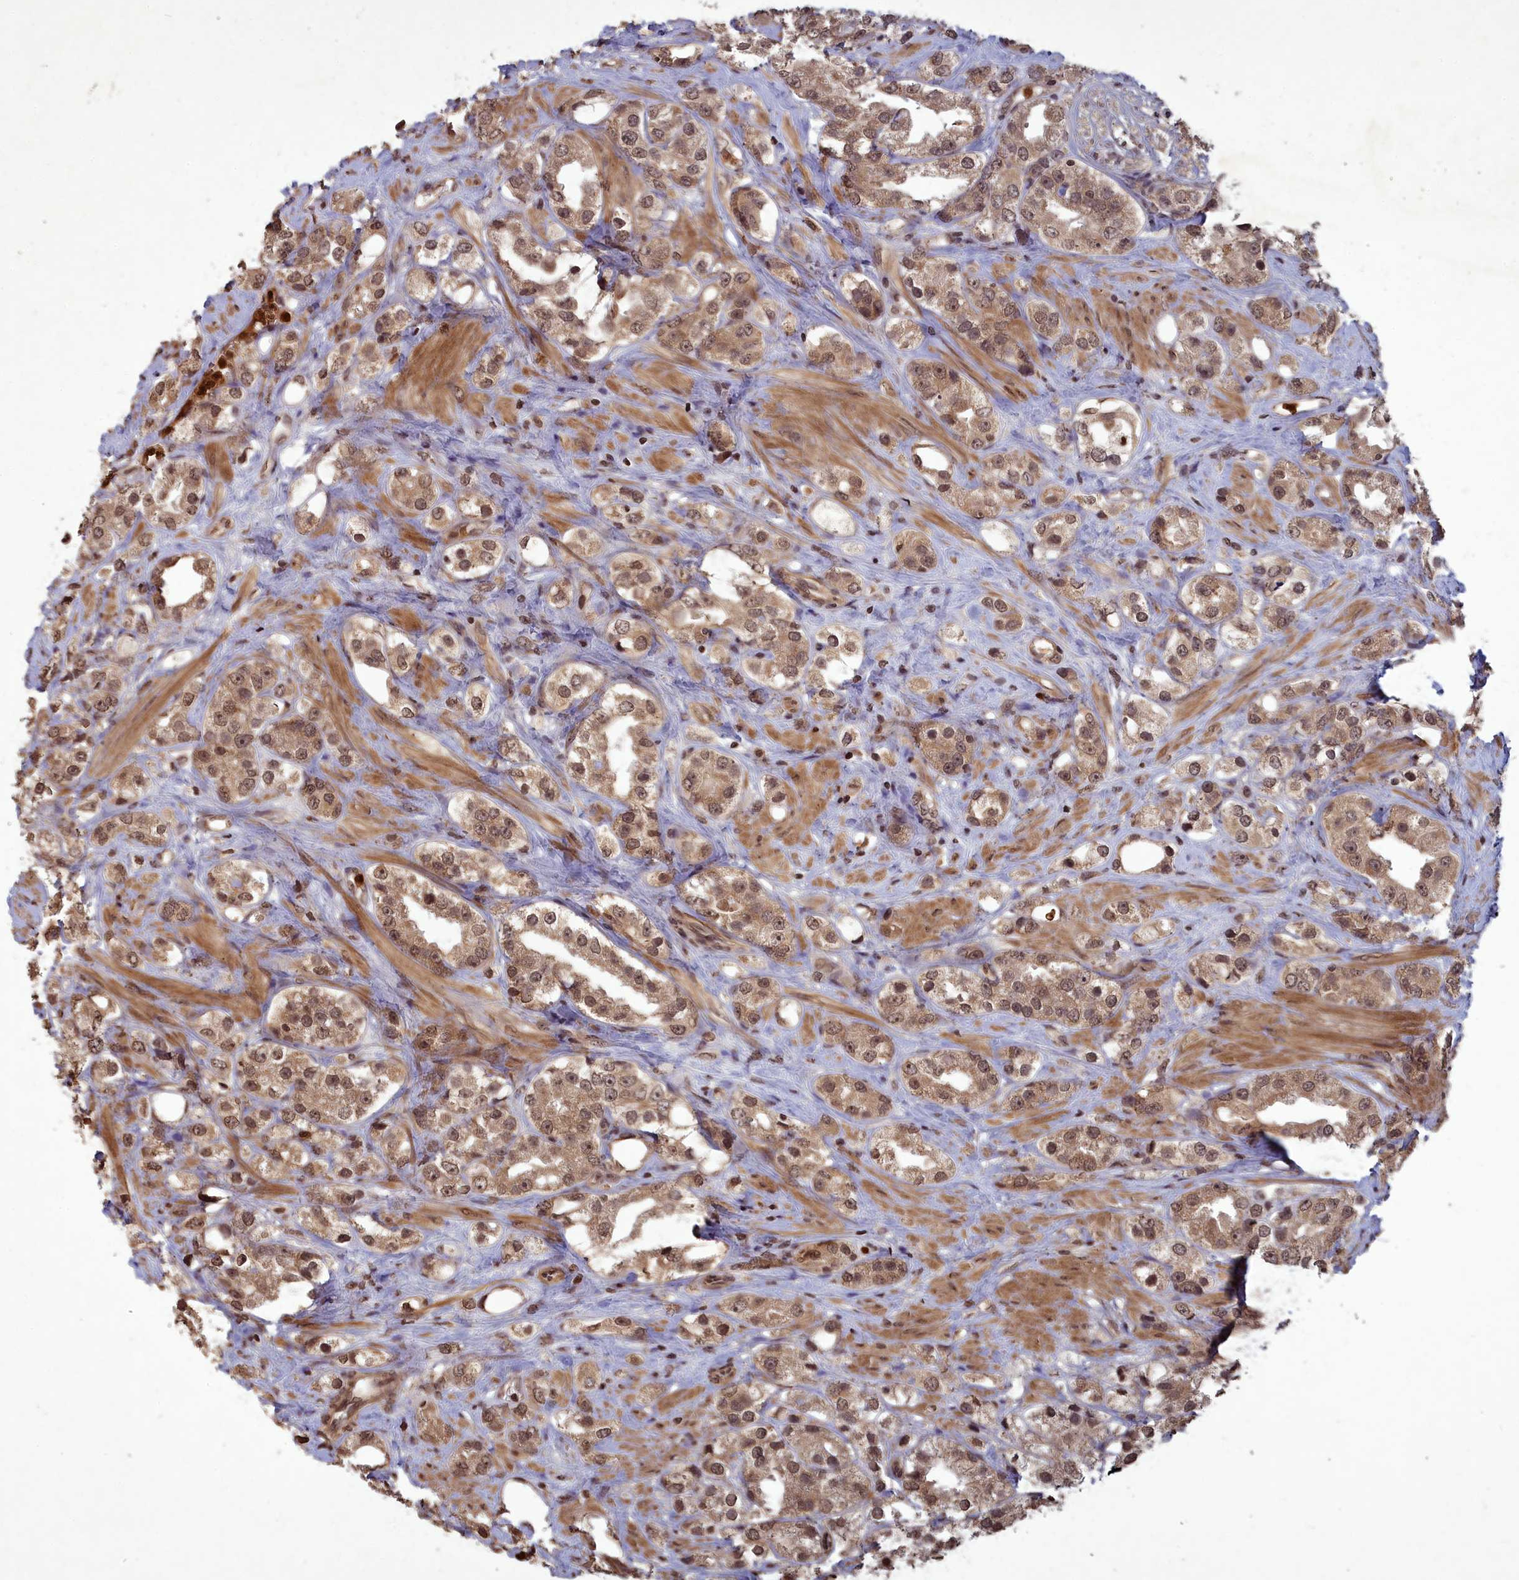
{"staining": {"intensity": "moderate", "quantity": ">75%", "location": "cytoplasmic/membranous,nuclear"}, "tissue": "prostate cancer", "cell_type": "Tumor cells", "image_type": "cancer", "snomed": [{"axis": "morphology", "description": "Adenocarcinoma, NOS"}, {"axis": "topography", "description": "Prostate"}], "caption": "Prostate adenocarcinoma stained with immunohistochemistry (IHC) displays moderate cytoplasmic/membranous and nuclear expression in approximately >75% of tumor cells.", "gene": "SRMS", "patient": {"sex": "male", "age": 79}}